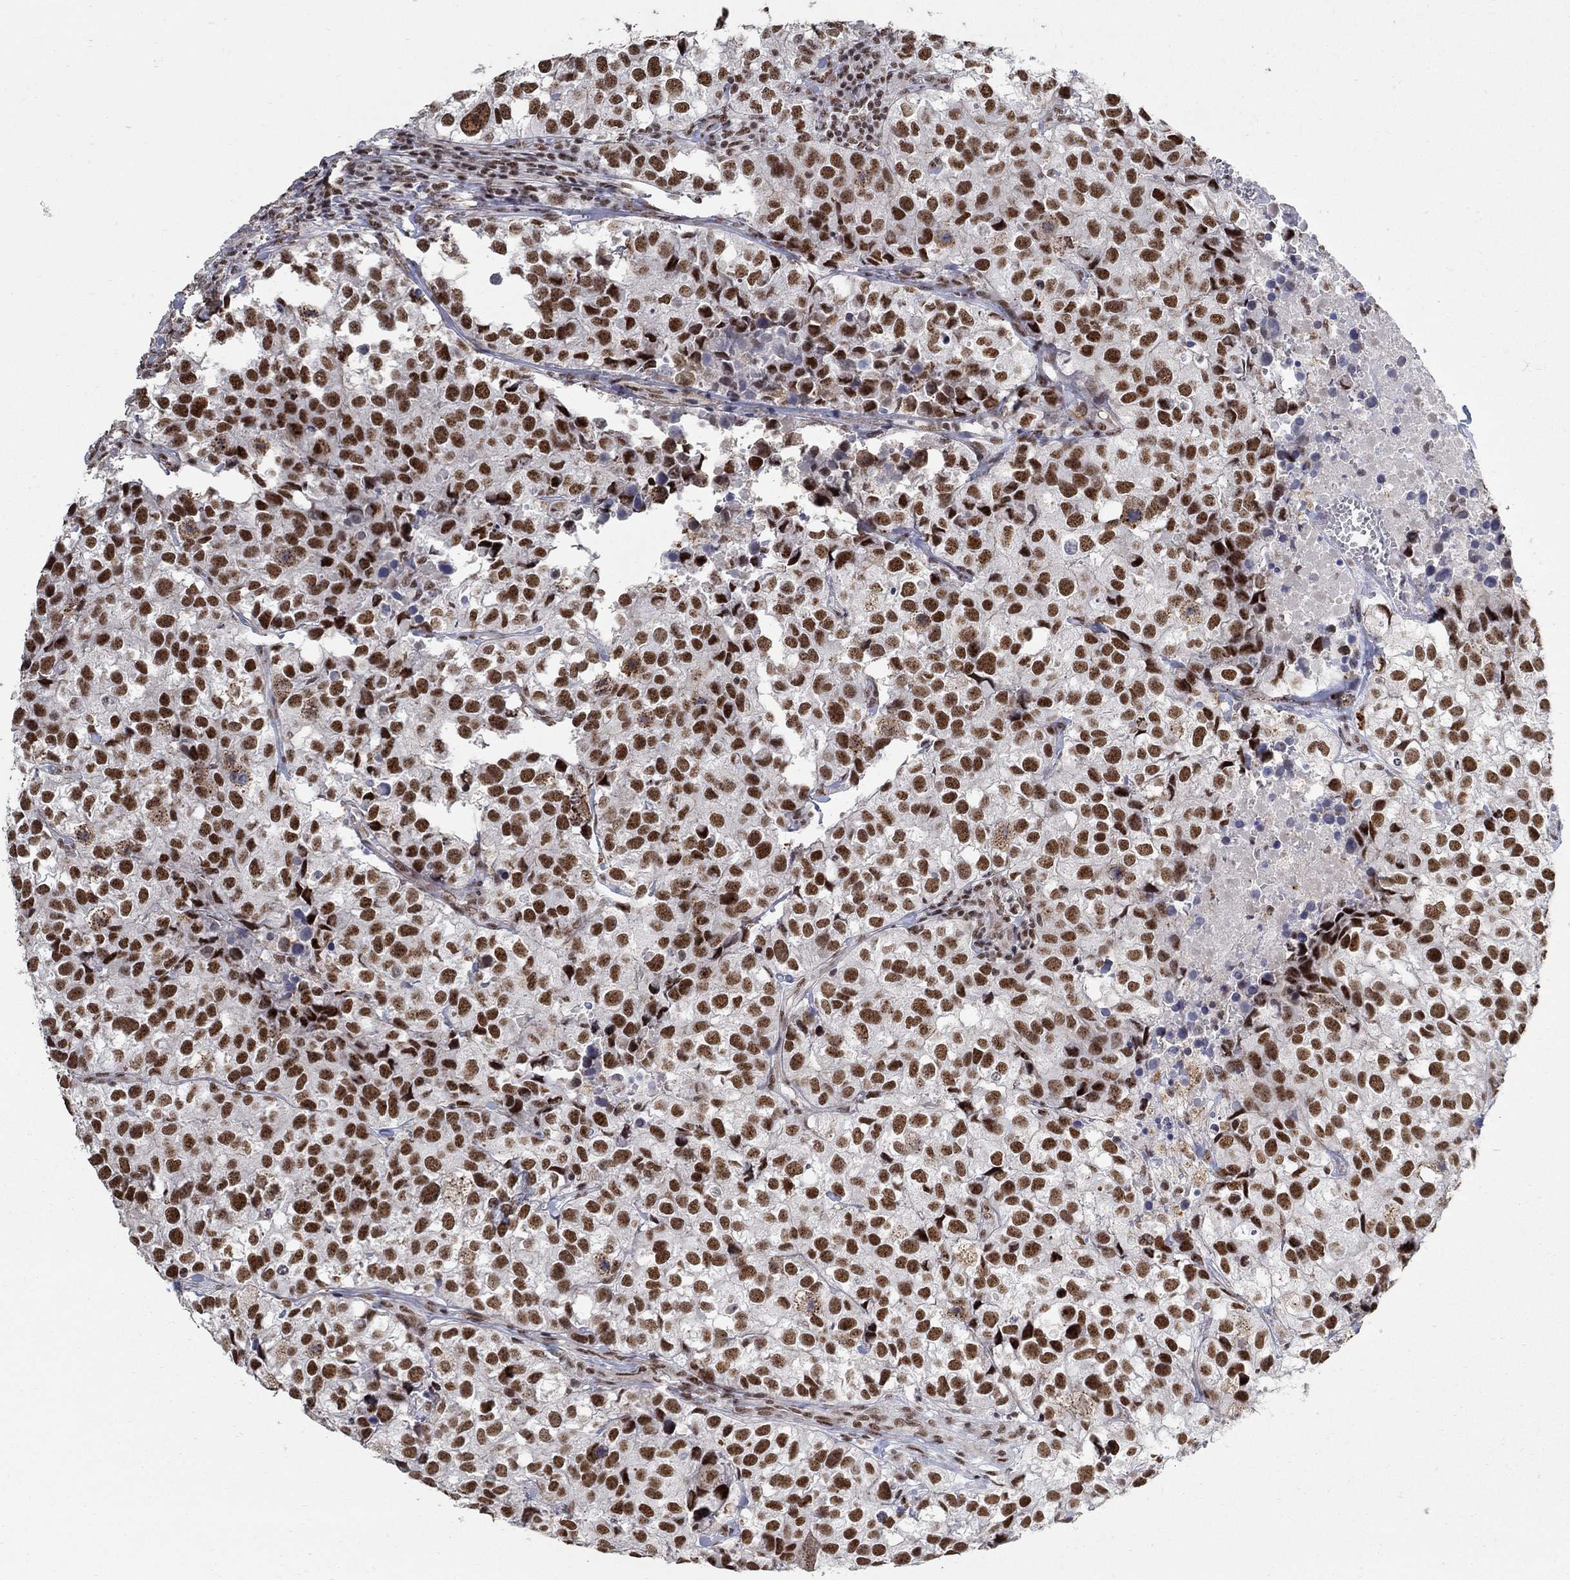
{"staining": {"intensity": "strong", "quantity": ">75%", "location": "nuclear"}, "tissue": "breast cancer", "cell_type": "Tumor cells", "image_type": "cancer", "snomed": [{"axis": "morphology", "description": "Duct carcinoma"}, {"axis": "topography", "description": "Breast"}], "caption": "Tumor cells demonstrate strong nuclear expression in about >75% of cells in breast invasive ductal carcinoma. (DAB (3,3'-diaminobenzidine) IHC, brown staining for protein, blue staining for nuclei).", "gene": "PNISR", "patient": {"sex": "female", "age": 30}}